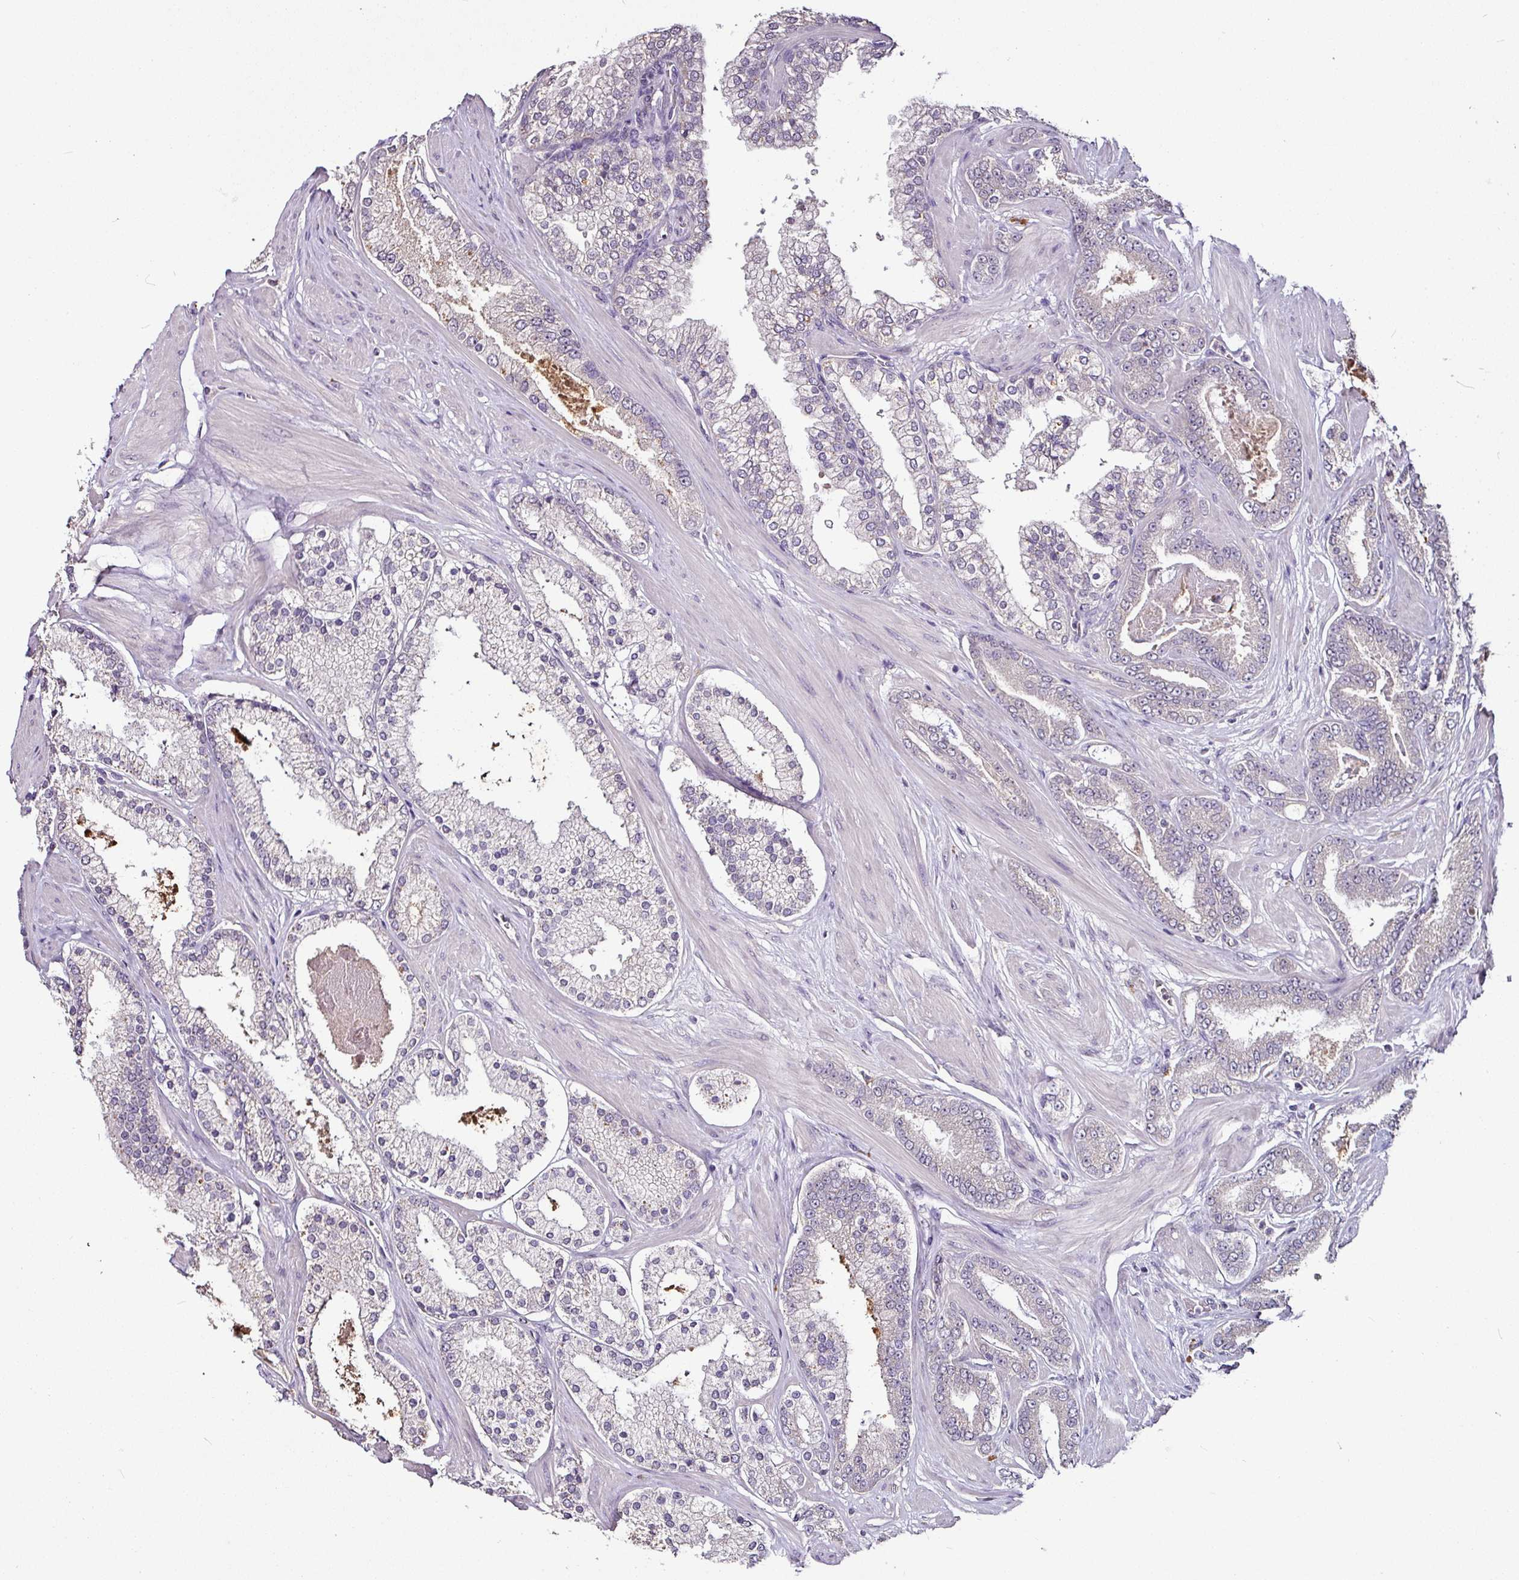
{"staining": {"intensity": "negative", "quantity": "none", "location": "none"}, "tissue": "prostate cancer", "cell_type": "Tumor cells", "image_type": "cancer", "snomed": [{"axis": "morphology", "description": "Adenocarcinoma, Low grade"}, {"axis": "topography", "description": "Prostate"}], "caption": "Tumor cells are negative for brown protein staining in low-grade adenocarcinoma (prostate).", "gene": "RPL38", "patient": {"sex": "male", "age": 42}}